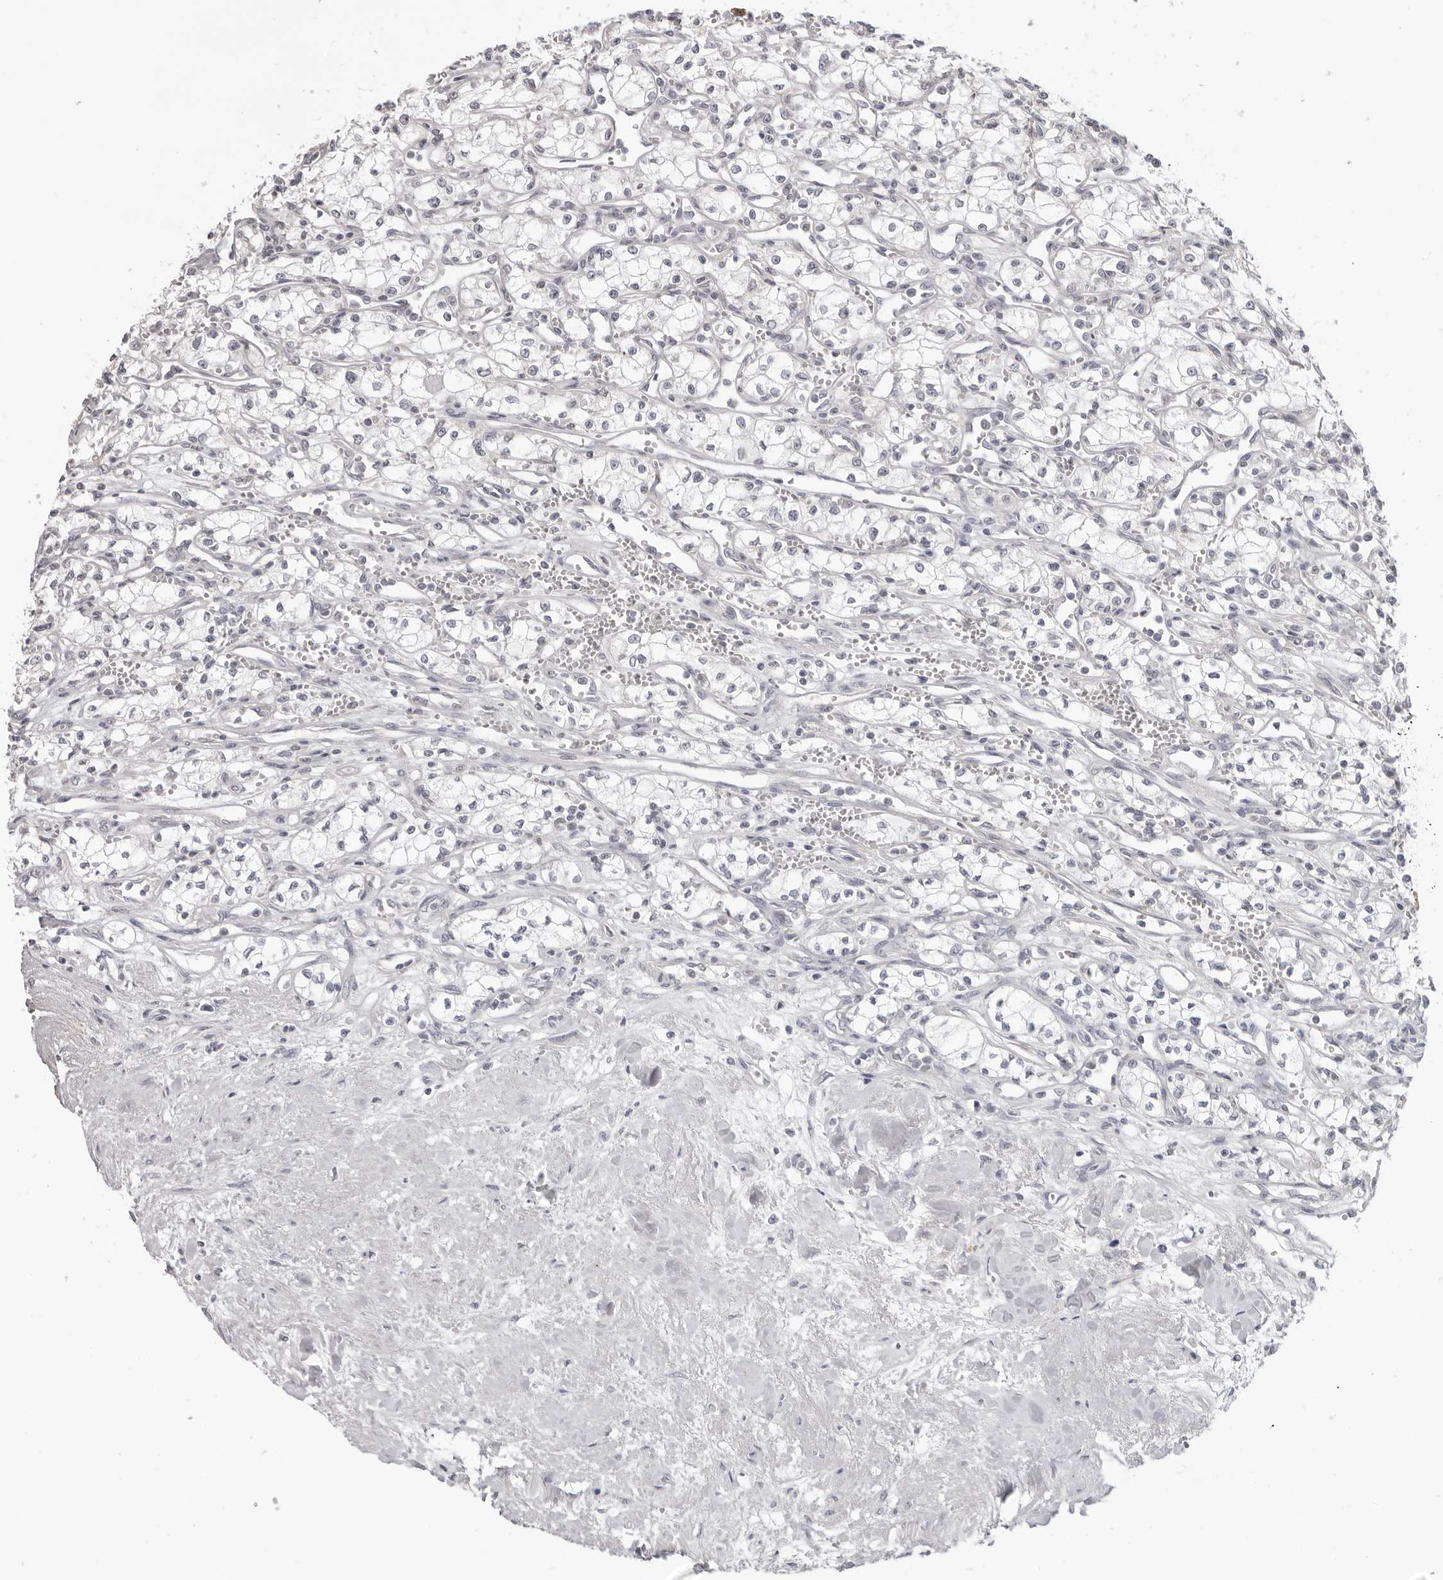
{"staining": {"intensity": "negative", "quantity": "none", "location": "none"}, "tissue": "renal cancer", "cell_type": "Tumor cells", "image_type": "cancer", "snomed": [{"axis": "morphology", "description": "Adenocarcinoma, NOS"}, {"axis": "topography", "description": "Kidney"}], "caption": "This histopathology image is of renal adenocarcinoma stained with immunohistochemistry to label a protein in brown with the nuclei are counter-stained blue. There is no staining in tumor cells.", "gene": "ACP6", "patient": {"sex": "male", "age": 59}}